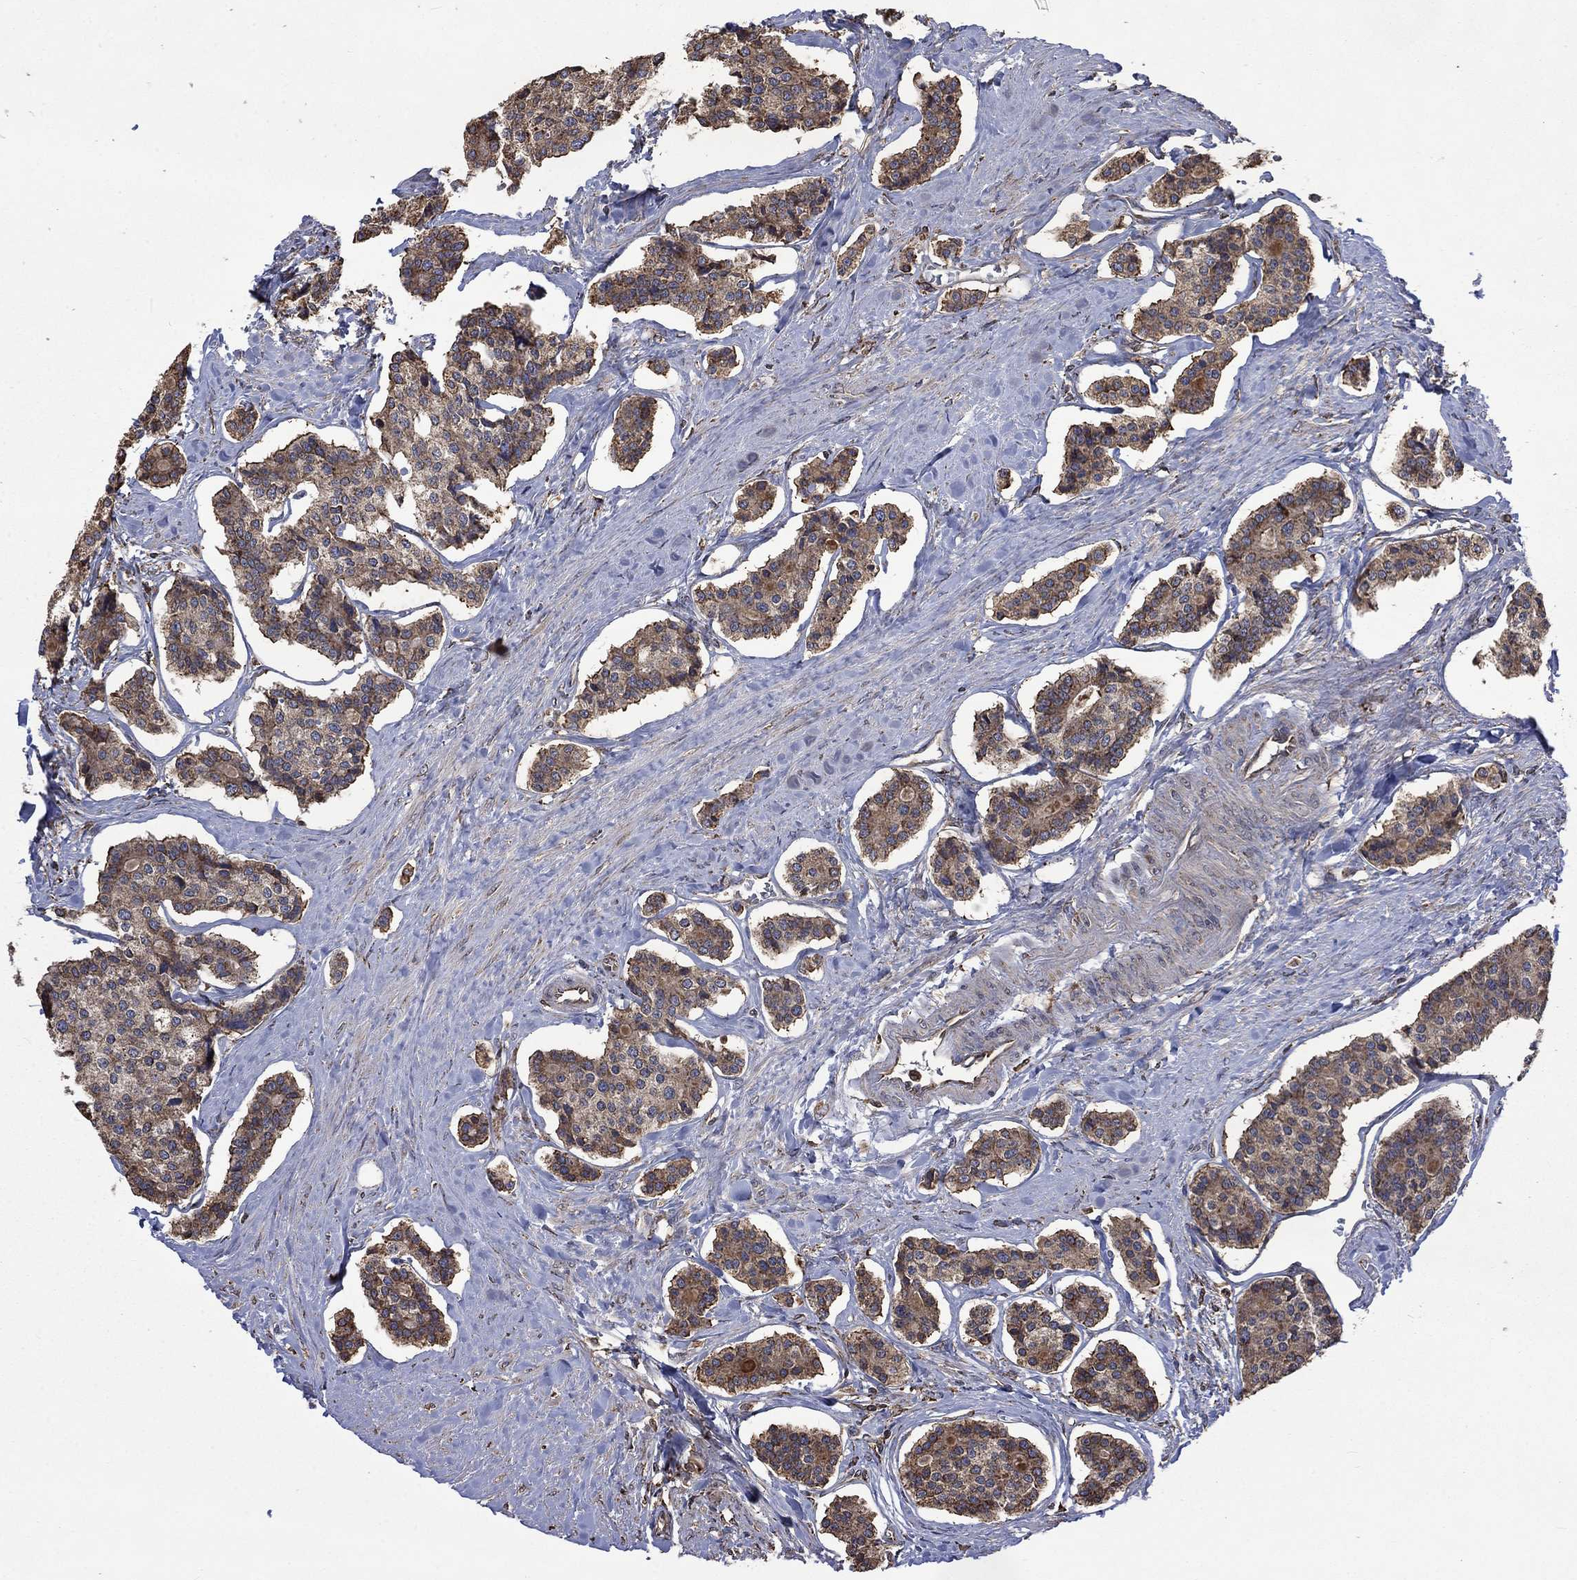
{"staining": {"intensity": "moderate", "quantity": ">75%", "location": "cytoplasmic/membranous"}, "tissue": "carcinoid", "cell_type": "Tumor cells", "image_type": "cancer", "snomed": [{"axis": "morphology", "description": "Carcinoid, malignant, NOS"}, {"axis": "topography", "description": "Small intestine"}], "caption": "Carcinoid (malignant) stained with DAB immunohistochemistry (IHC) shows medium levels of moderate cytoplasmic/membranous staining in approximately >75% of tumor cells.", "gene": "ESRRA", "patient": {"sex": "female", "age": 65}}